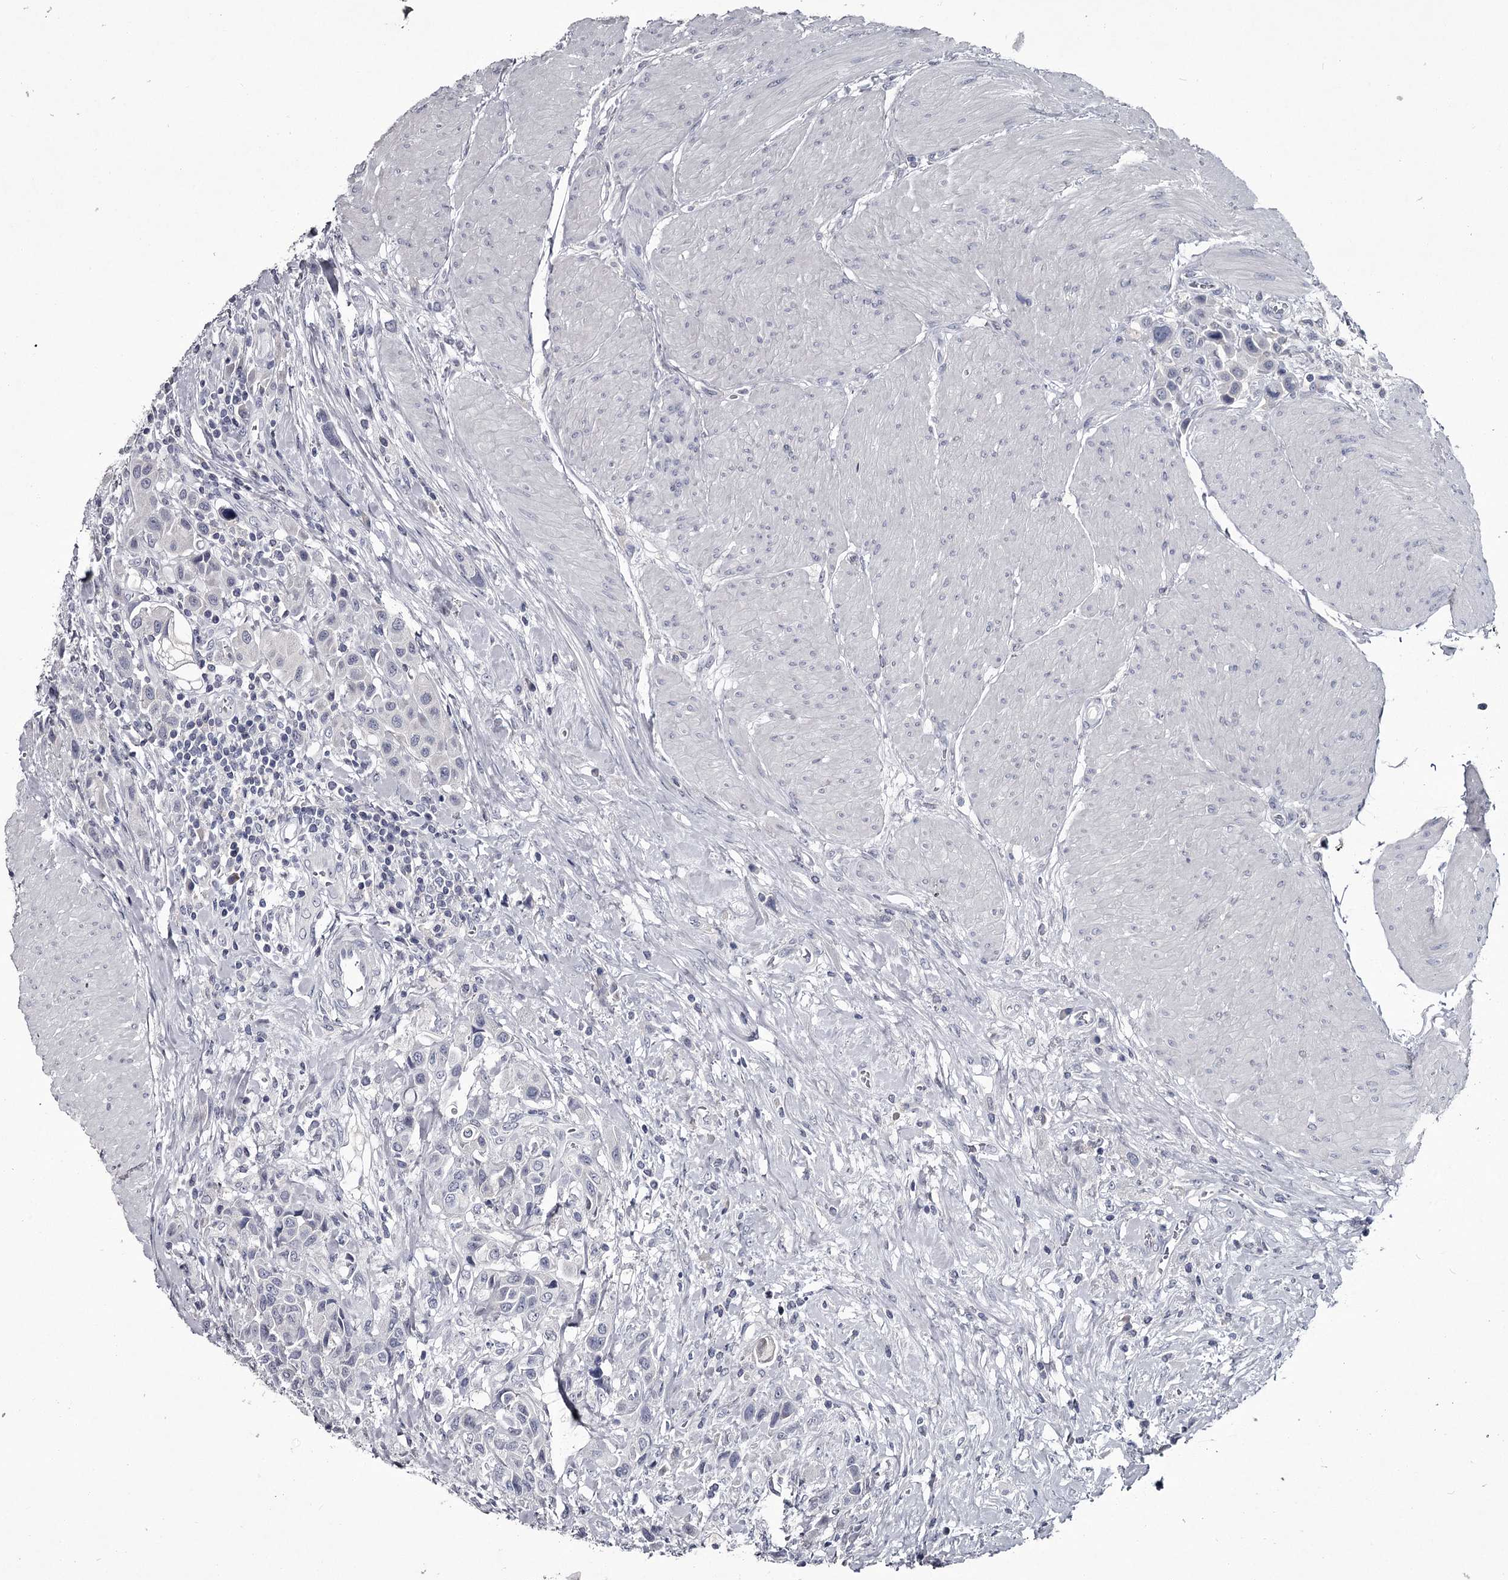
{"staining": {"intensity": "negative", "quantity": "none", "location": "none"}, "tissue": "urothelial cancer", "cell_type": "Tumor cells", "image_type": "cancer", "snomed": [{"axis": "morphology", "description": "Urothelial carcinoma, High grade"}, {"axis": "topography", "description": "Urinary bladder"}], "caption": "A histopathology image of urothelial cancer stained for a protein exhibits no brown staining in tumor cells.", "gene": "DAO", "patient": {"sex": "male", "age": 50}}